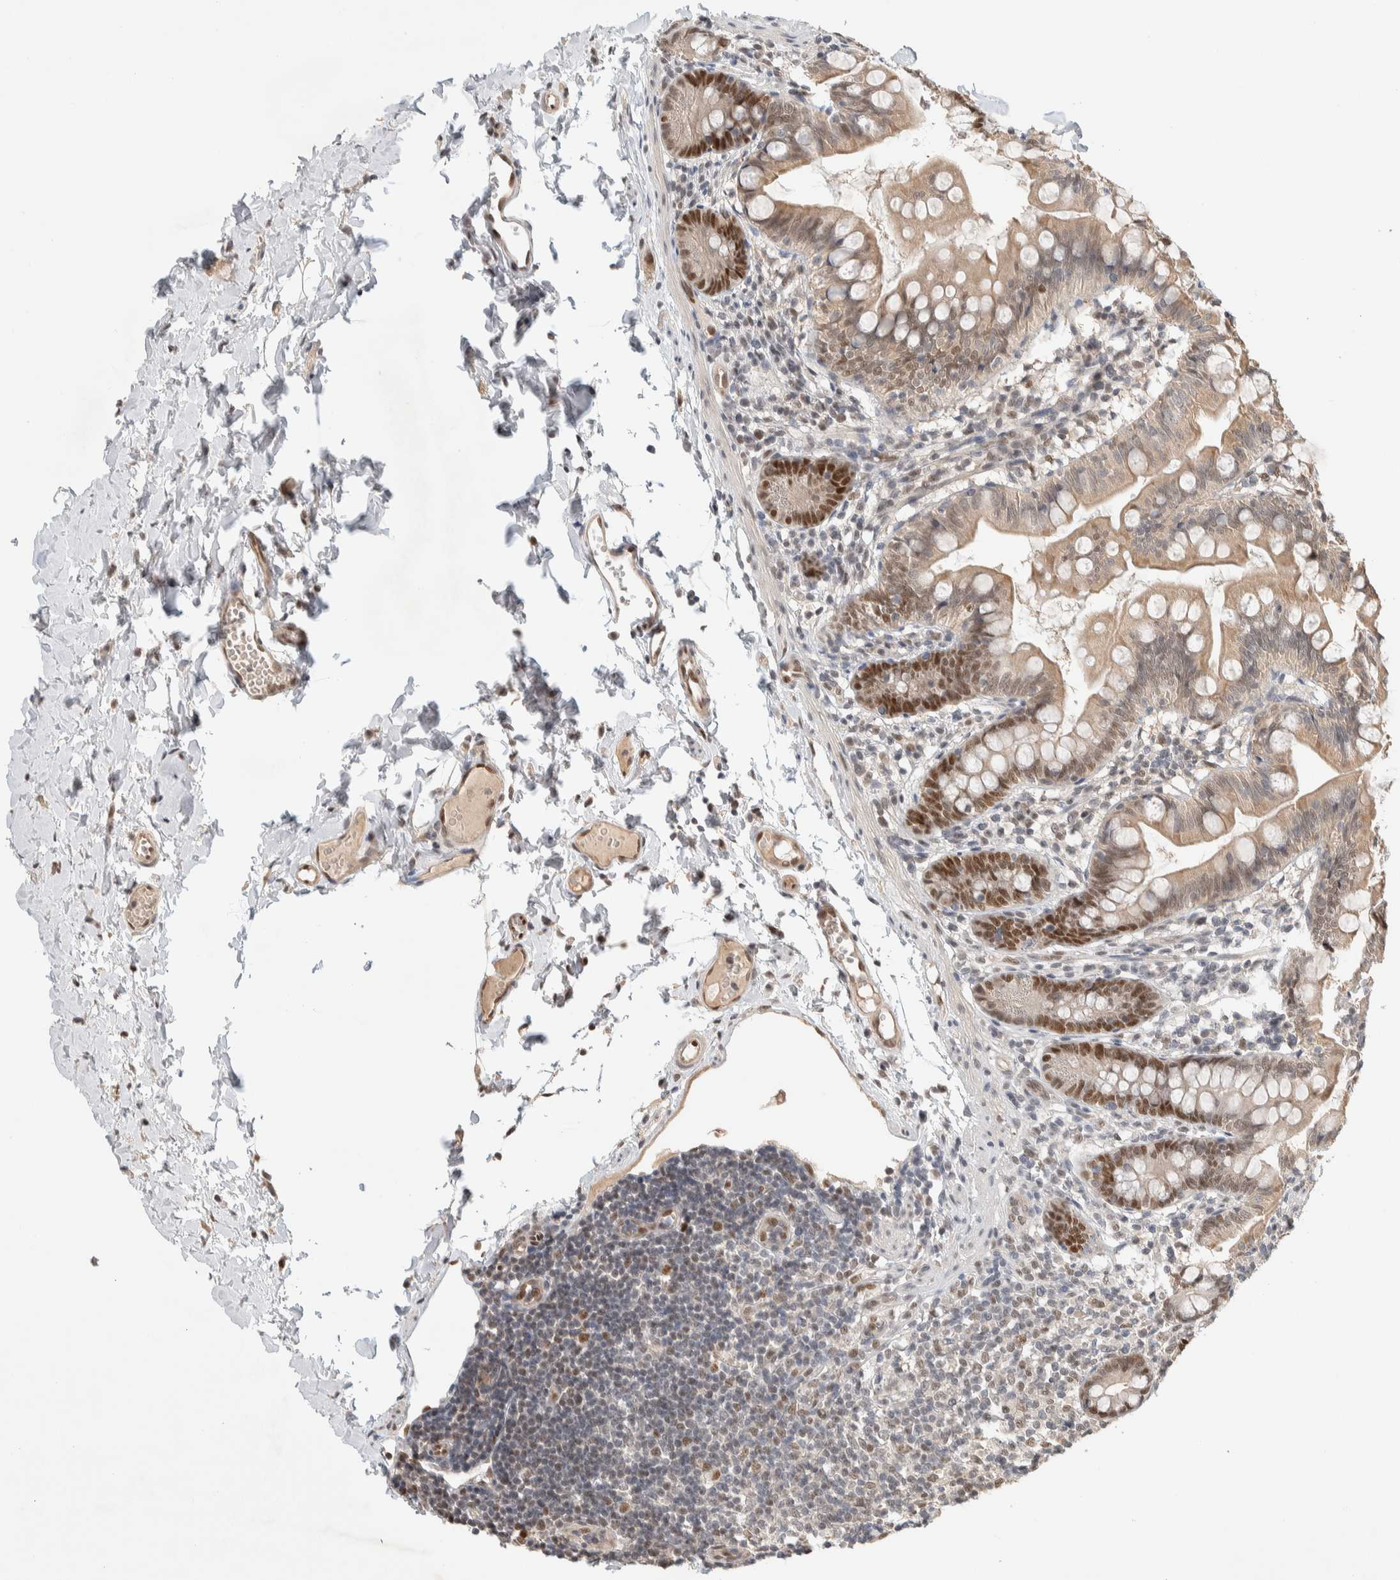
{"staining": {"intensity": "moderate", "quantity": ">75%", "location": "cytoplasmic/membranous,nuclear"}, "tissue": "small intestine", "cell_type": "Glandular cells", "image_type": "normal", "snomed": [{"axis": "morphology", "description": "Normal tissue, NOS"}, {"axis": "topography", "description": "Small intestine"}], "caption": "Immunohistochemistry of normal small intestine displays medium levels of moderate cytoplasmic/membranous,nuclear expression in approximately >75% of glandular cells.", "gene": "PUS7", "patient": {"sex": "male", "age": 7}}